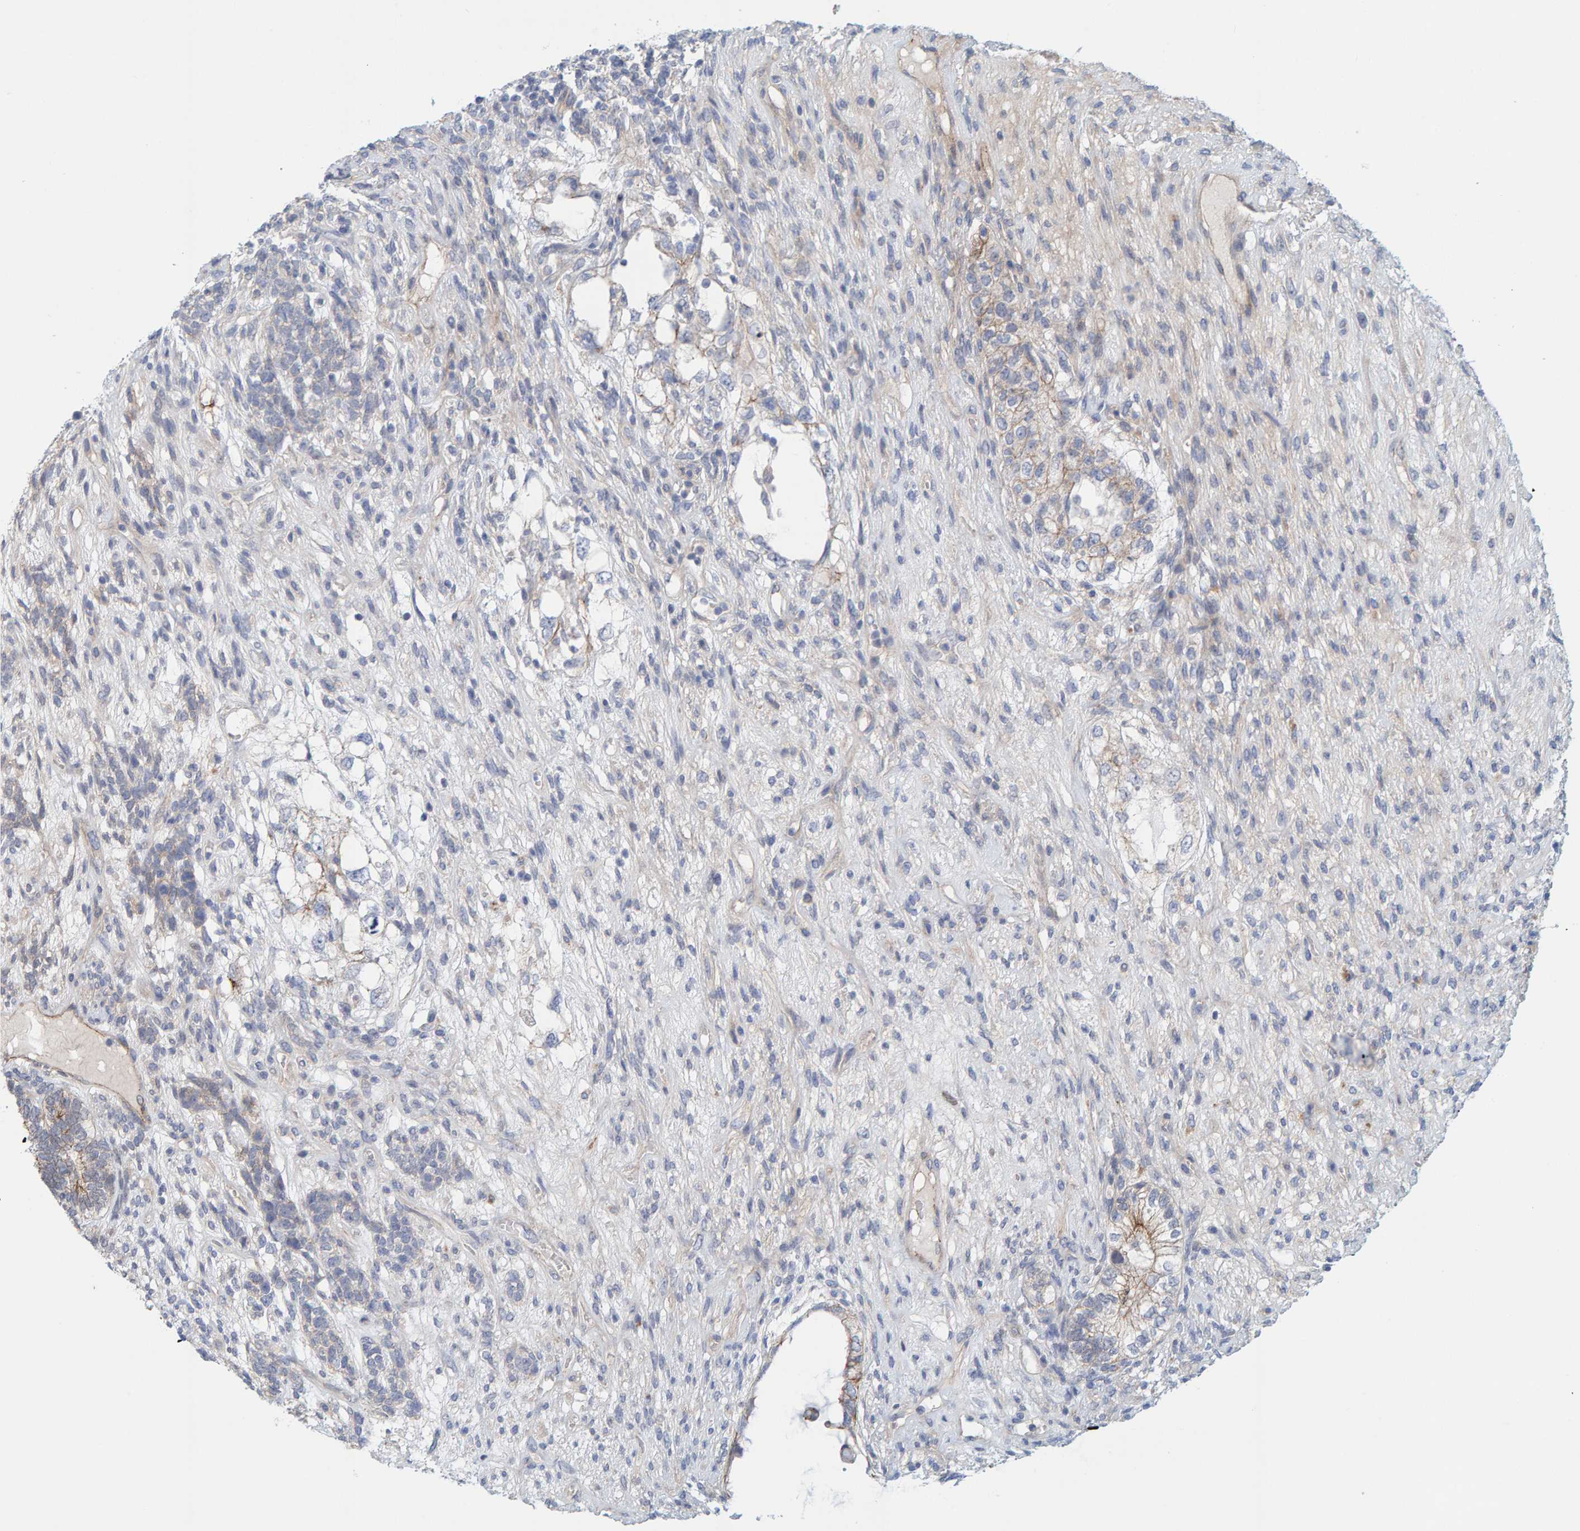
{"staining": {"intensity": "negative", "quantity": "none", "location": "none"}, "tissue": "testis cancer", "cell_type": "Tumor cells", "image_type": "cancer", "snomed": [{"axis": "morphology", "description": "Seminoma, NOS"}, {"axis": "topography", "description": "Testis"}], "caption": "A high-resolution image shows immunohistochemistry (IHC) staining of testis cancer (seminoma), which exhibits no significant expression in tumor cells. (Brightfield microscopy of DAB immunohistochemistry (IHC) at high magnification).", "gene": "KRBA2", "patient": {"sex": "male", "age": 28}}